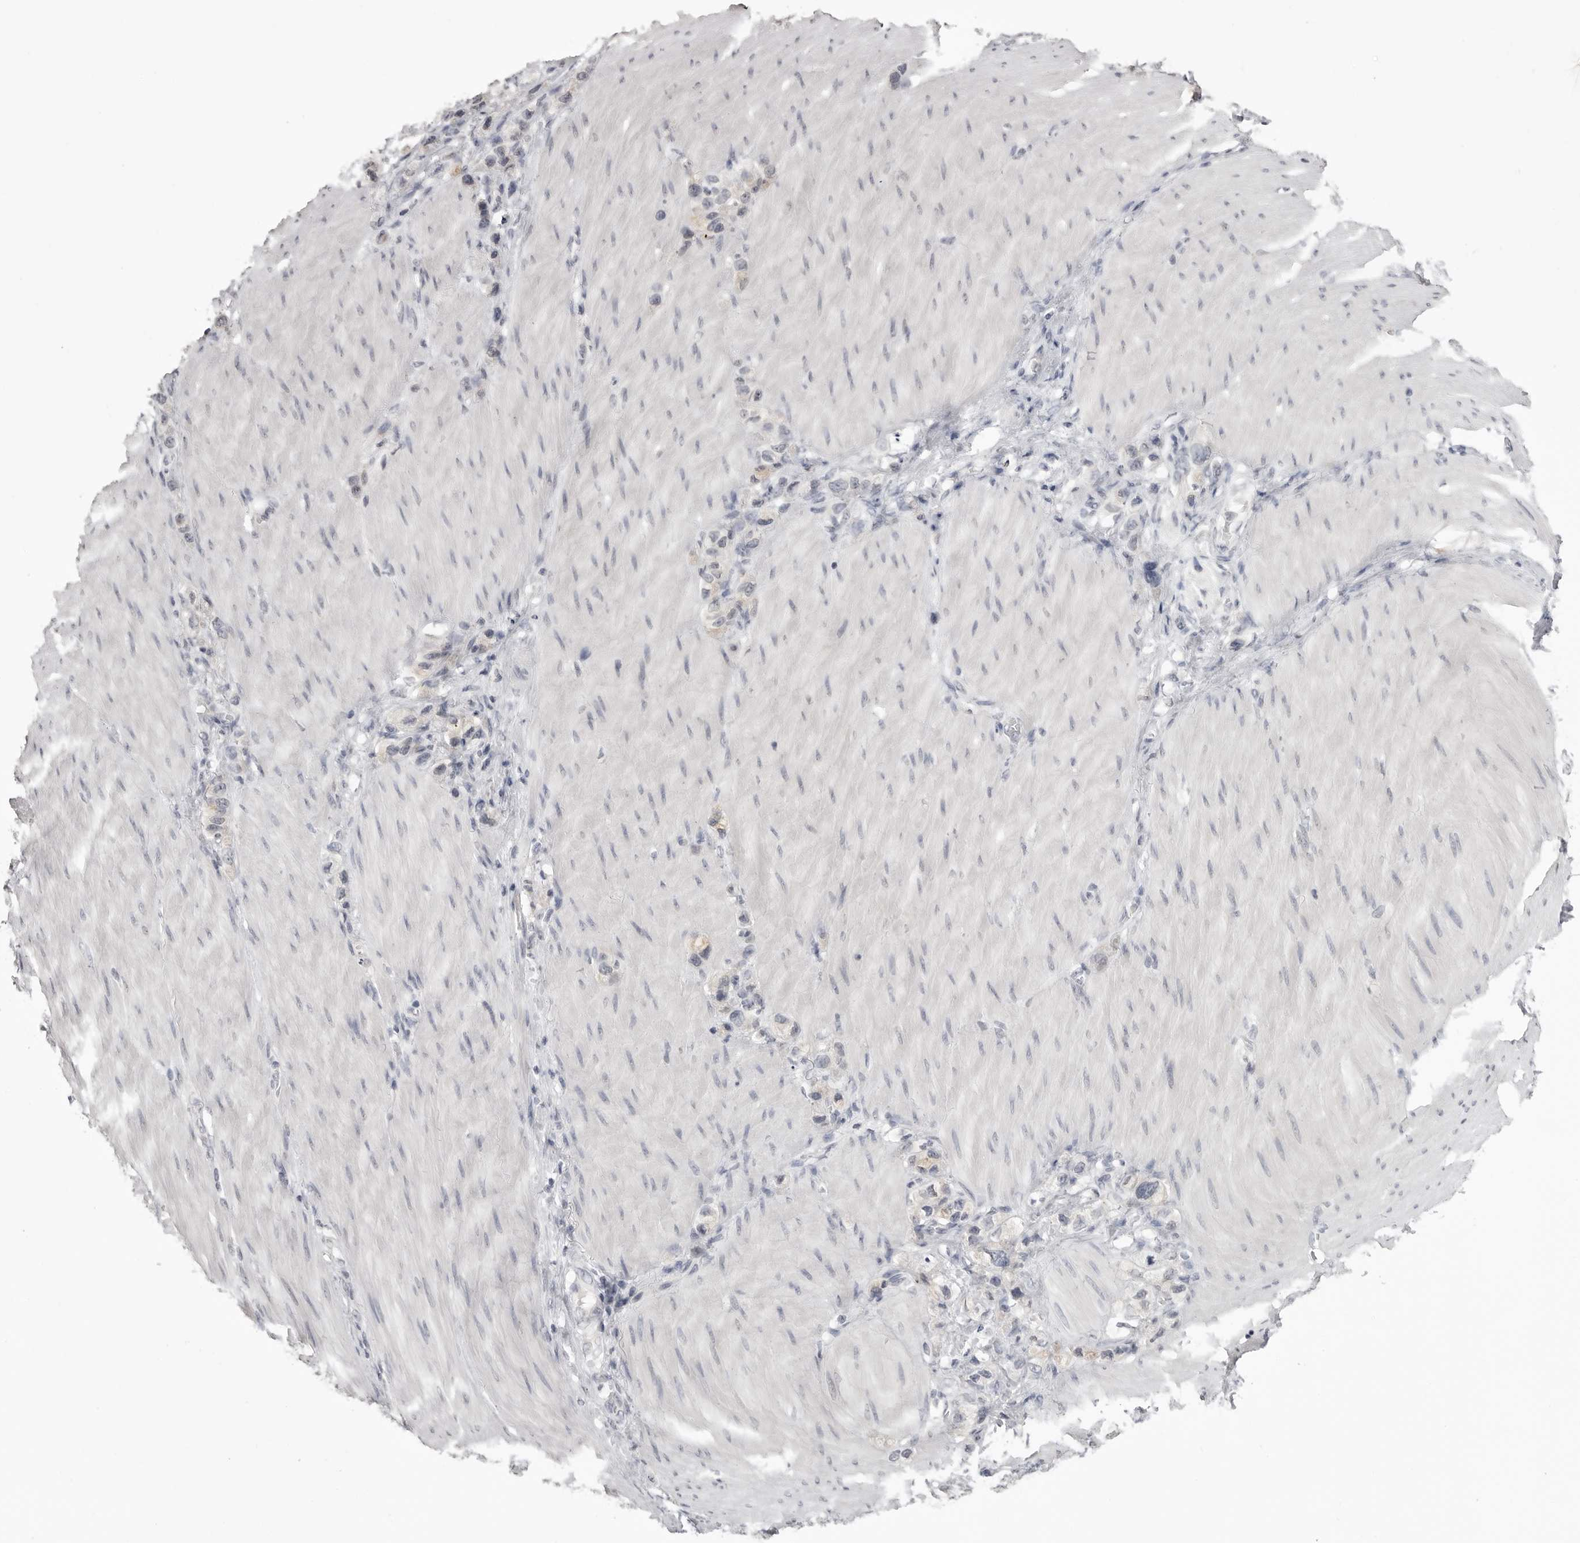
{"staining": {"intensity": "negative", "quantity": "none", "location": "none"}, "tissue": "stomach cancer", "cell_type": "Tumor cells", "image_type": "cancer", "snomed": [{"axis": "morphology", "description": "Adenocarcinoma, NOS"}, {"axis": "topography", "description": "Stomach"}], "caption": "This is a image of IHC staining of stomach cancer (adenocarcinoma), which shows no expression in tumor cells.", "gene": "GPN2", "patient": {"sex": "female", "age": 65}}